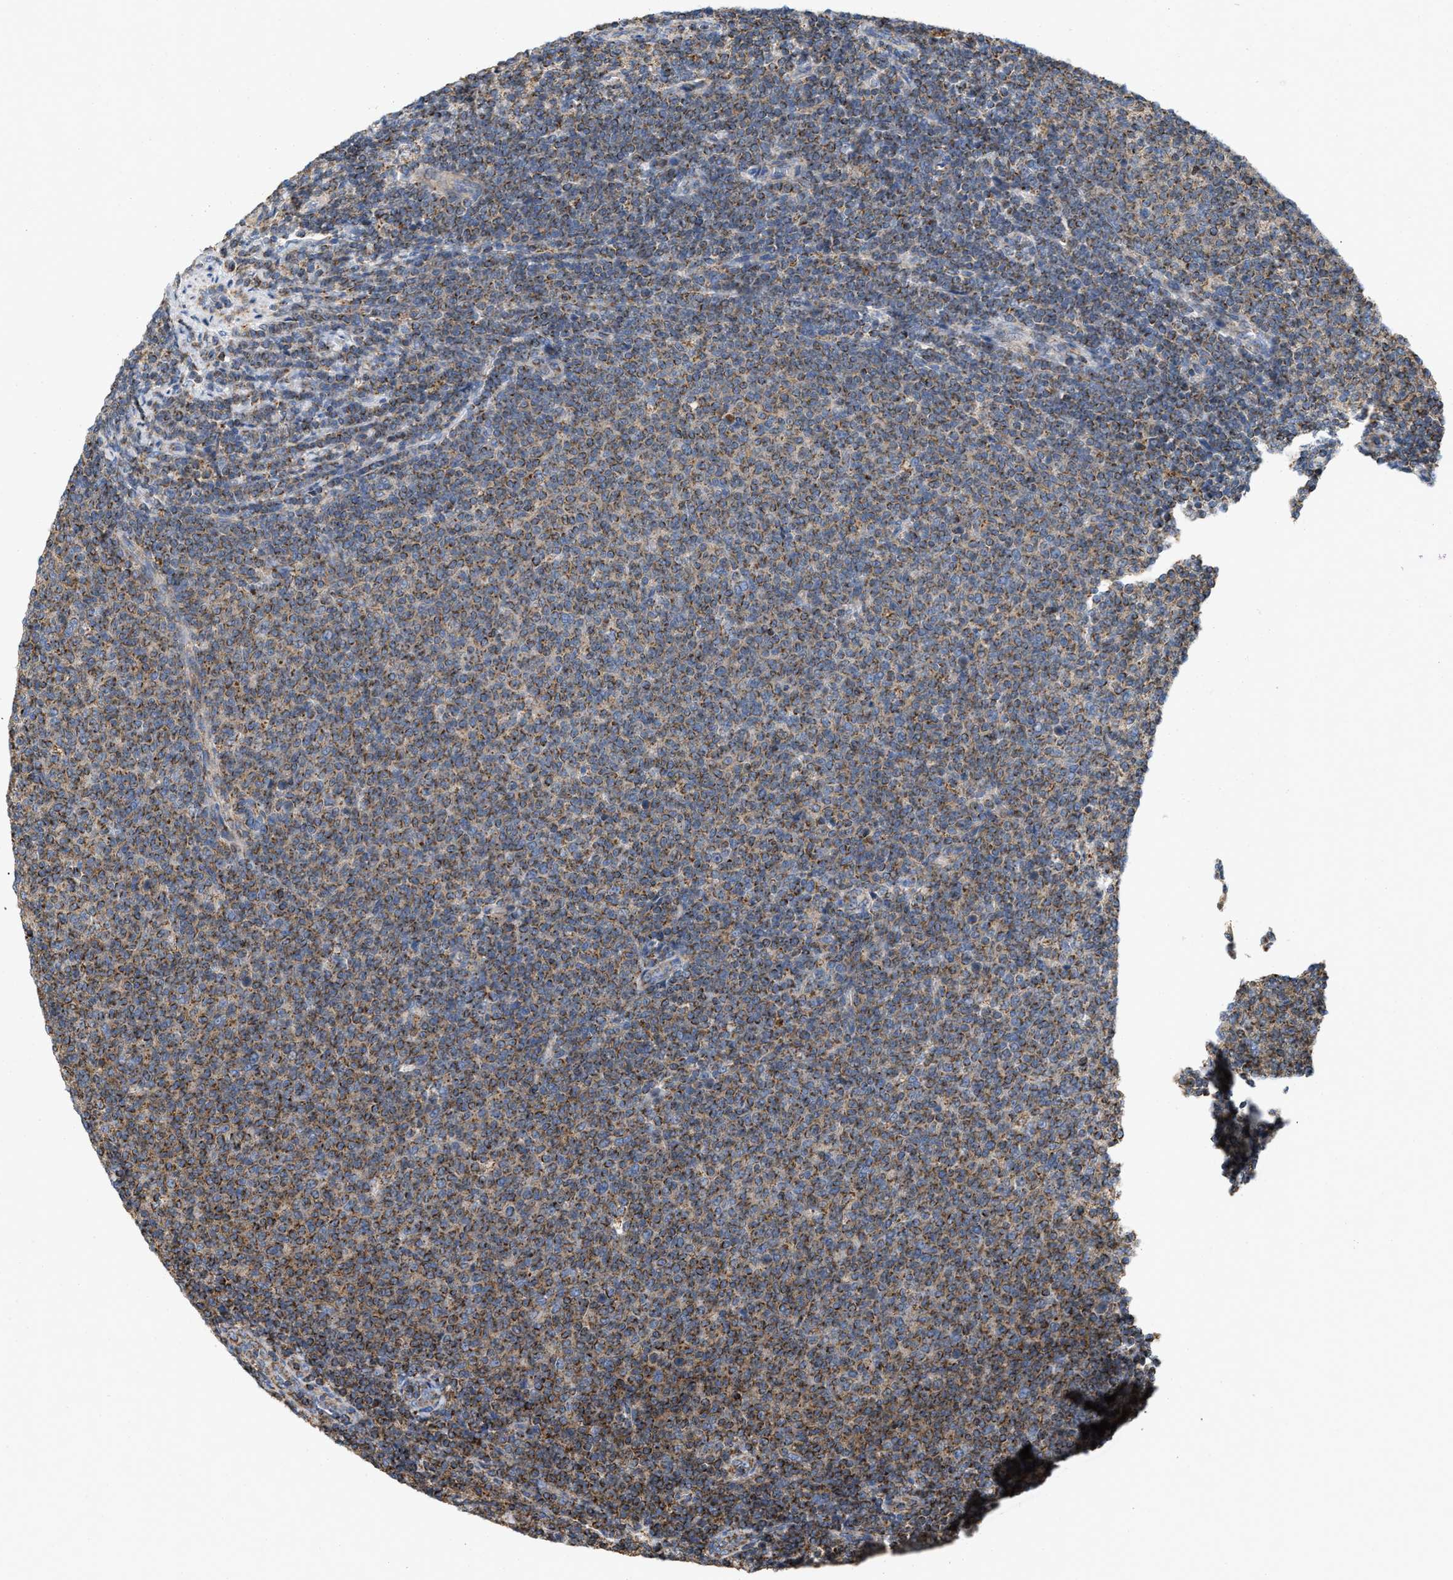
{"staining": {"intensity": "moderate", "quantity": ">75%", "location": "cytoplasmic/membranous"}, "tissue": "lymphoma", "cell_type": "Tumor cells", "image_type": "cancer", "snomed": [{"axis": "morphology", "description": "Malignant lymphoma, non-Hodgkin's type, Low grade"}, {"axis": "topography", "description": "Lymph node"}], "caption": "Protein analysis of lymphoma tissue reveals moderate cytoplasmic/membranous expression in approximately >75% of tumor cells.", "gene": "GRB10", "patient": {"sex": "male", "age": 66}}